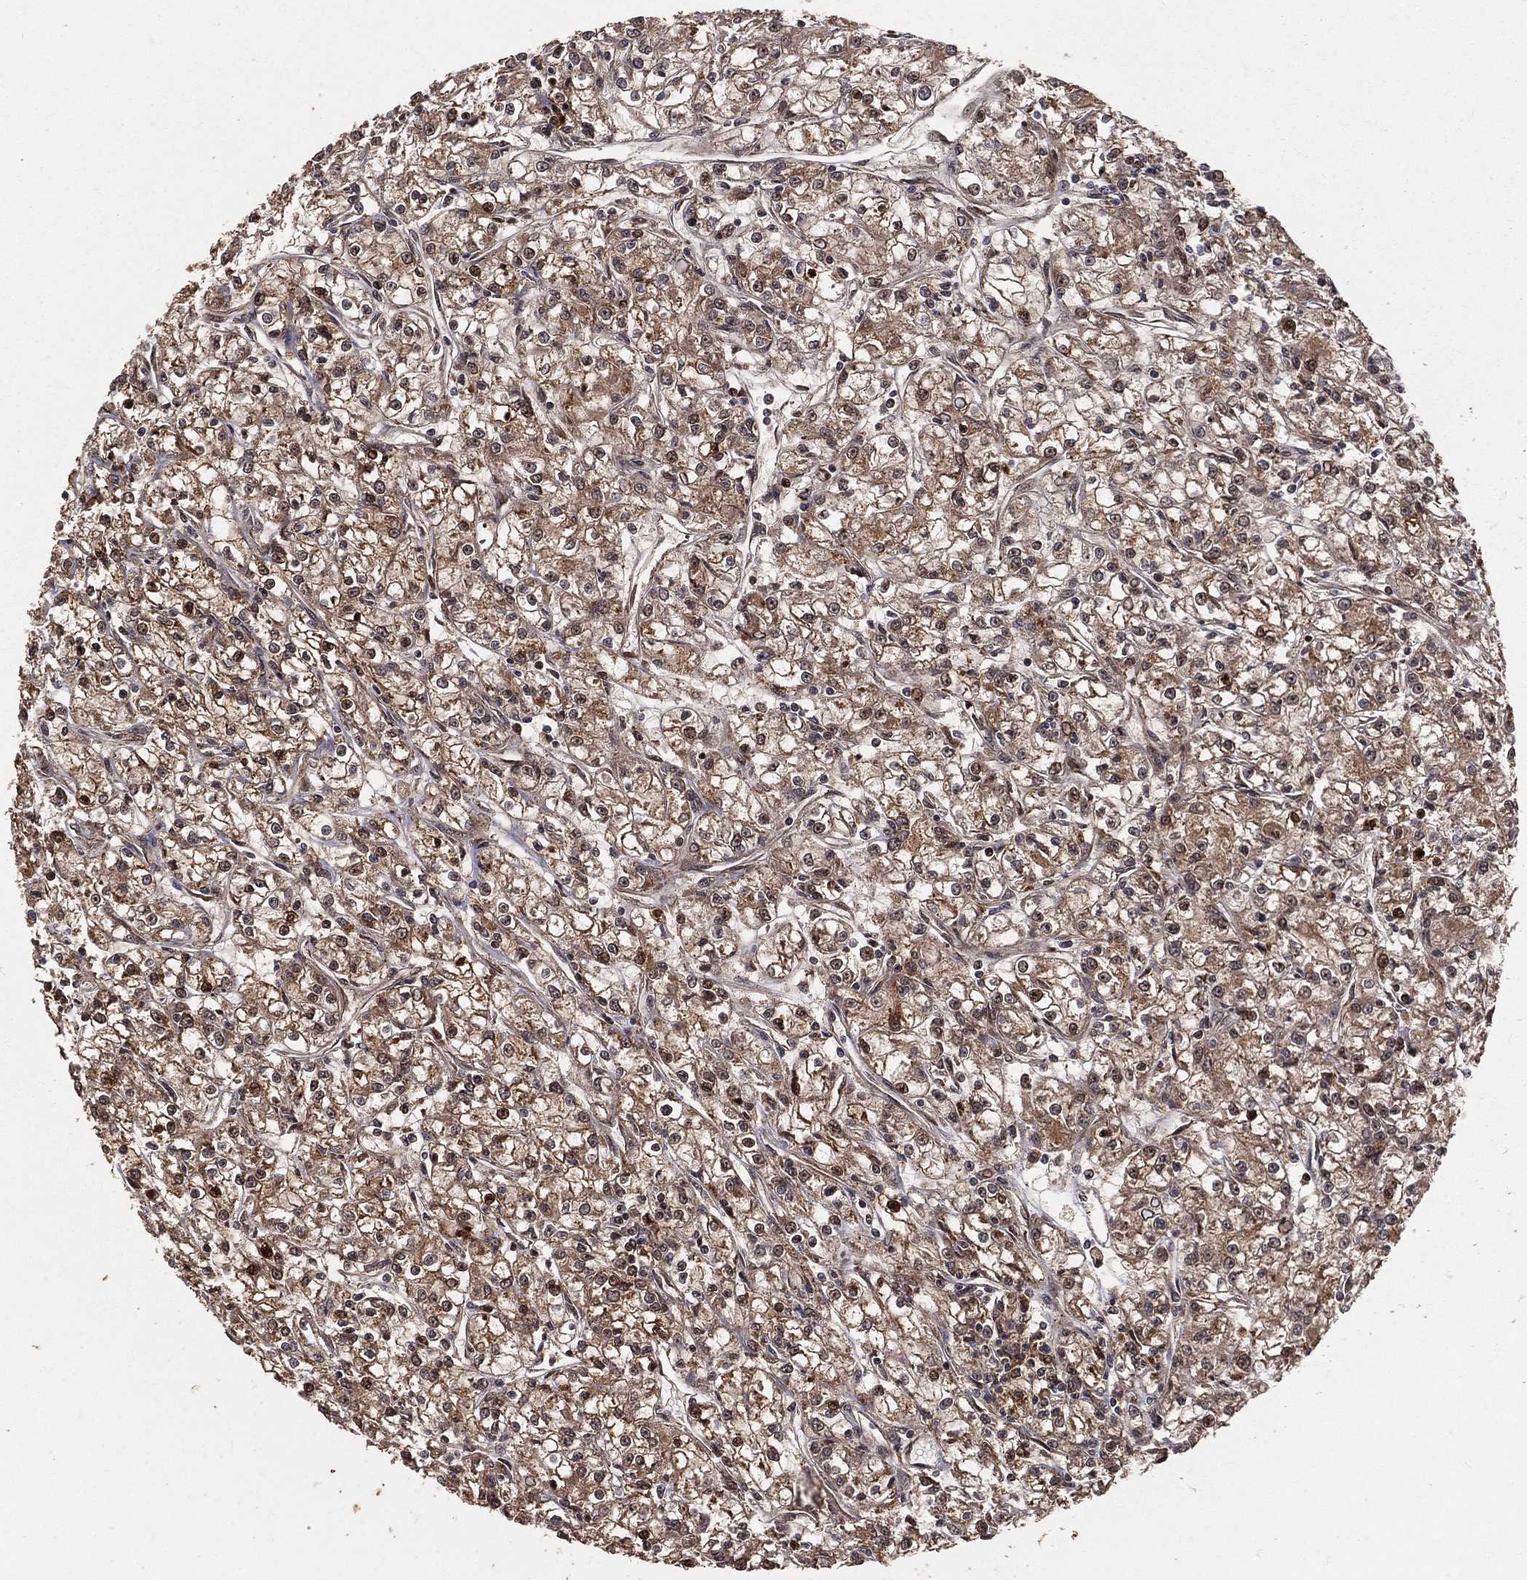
{"staining": {"intensity": "moderate", "quantity": "25%-75%", "location": "cytoplasmic/membranous,nuclear"}, "tissue": "renal cancer", "cell_type": "Tumor cells", "image_type": "cancer", "snomed": [{"axis": "morphology", "description": "Adenocarcinoma, NOS"}, {"axis": "topography", "description": "Kidney"}], "caption": "Protein expression by IHC exhibits moderate cytoplasmic/membranous and nuclear staining in about 25%-75% of tumor cells in renal cancer.", "gene": "MAPK1", "patient": {"sex": "female", "age": 59}}